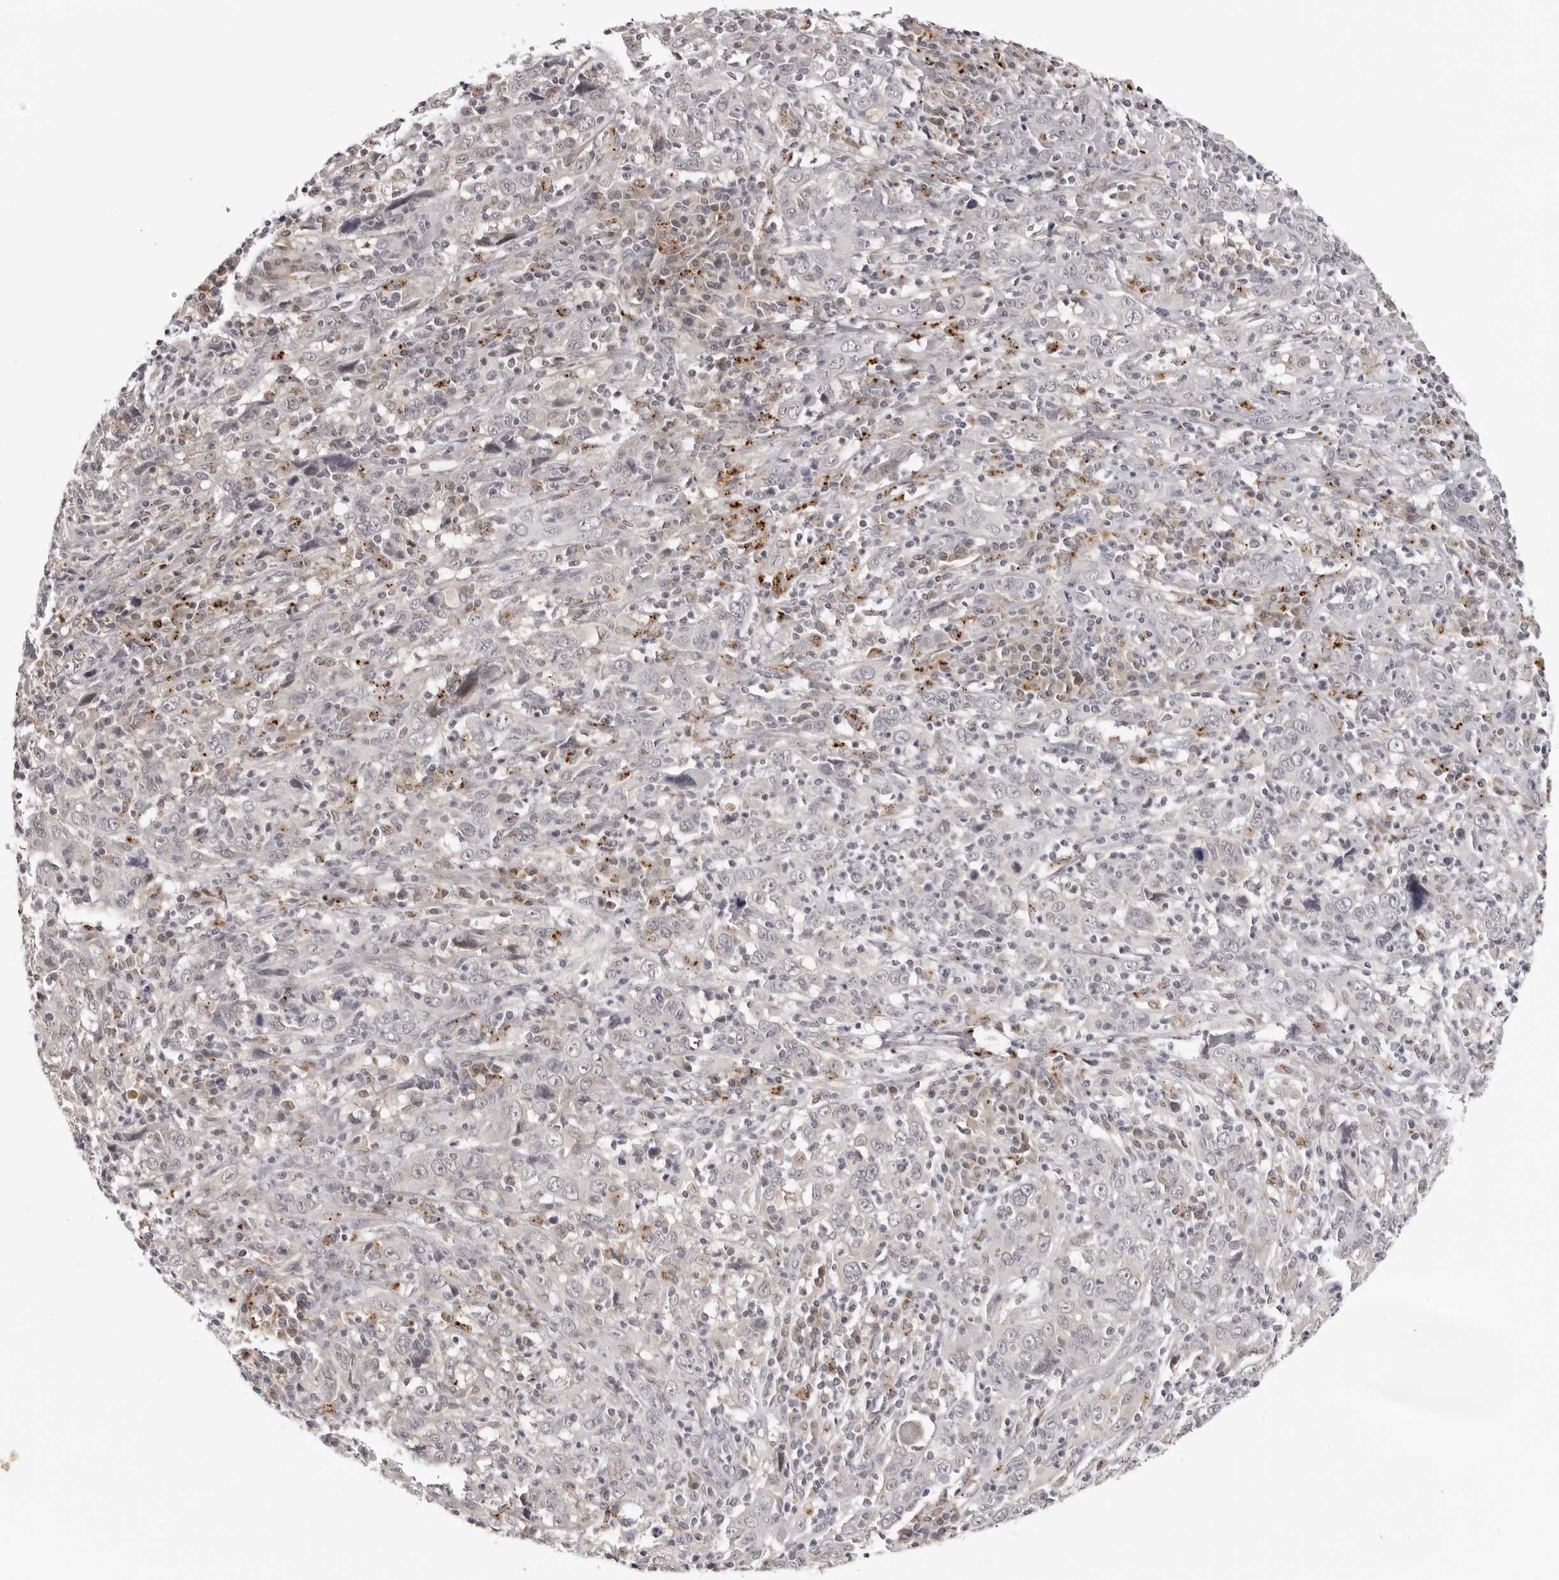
{"staining": {"intensity": "negative", "quantity": "none", "location": "none"}, "tissue": "cervical cancer", "cell_type": "Tumor cells", "image_type": "cancer", "snomed": [{"axis": "morphology", "description": "Squamous cell carcinoma, NOS"}, {"axis": "topography", "description": "Cervix"}], "caption": "Tumor cells are negative for brown protein staining in cervical cancer.", "gene": "PRUNE1", "patient": {"sex": "female", "age": 46}}